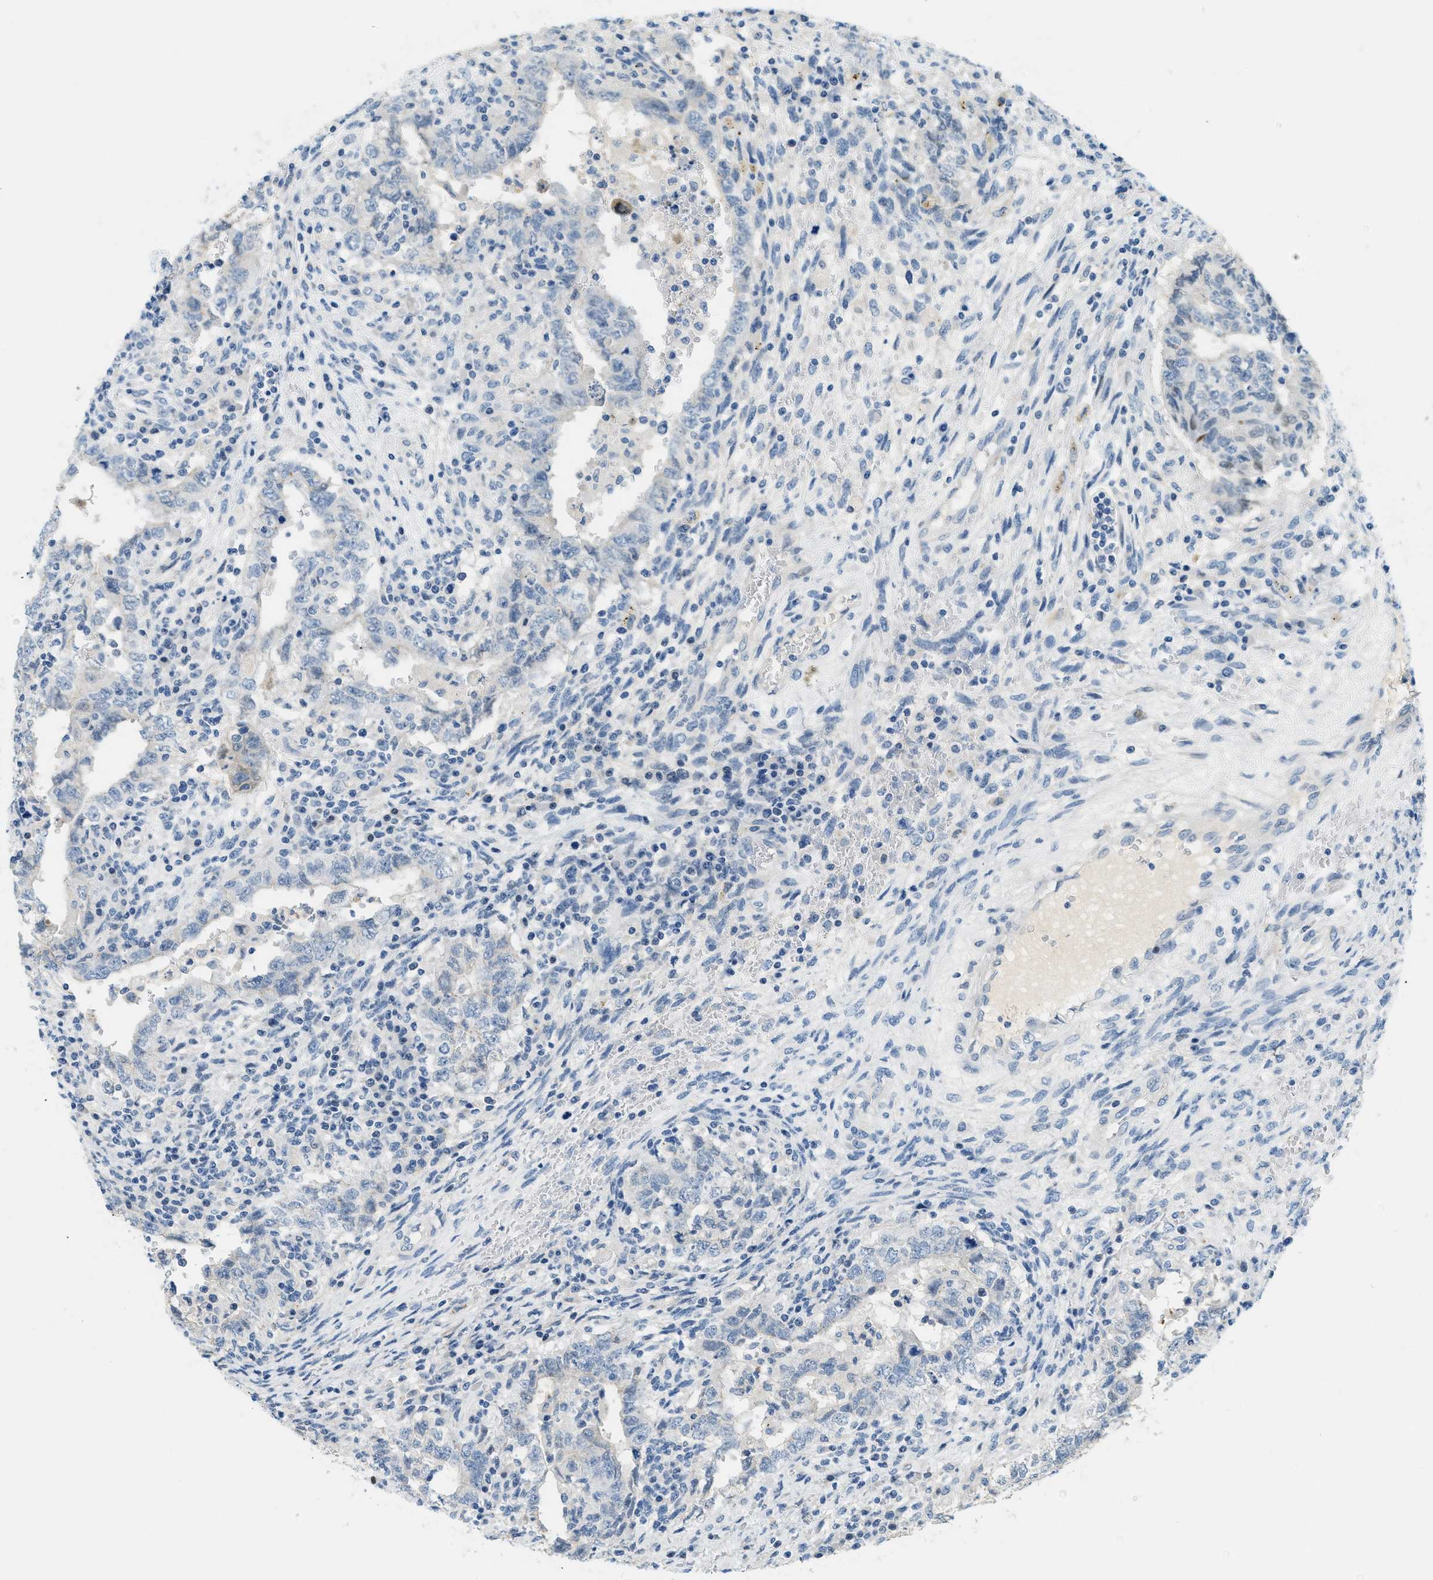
{"staining": {"intensity": "negative", "quantity": "none", "location": "none"}, "tissue": "testis cancer", "cell_type": "Tumor cells", "image_type": "cancer", "snomed": [{"axis": "morphology", "description": "Carcinoma, Embryonal, NOS"}, {"axis": "topography", "description": "Testis"}], "caption": "Protein analysis of testis cancer (embryonal carcinoma) demonstrates no significant expression in tumor cells. (Stains: DAB immunohistochemistry with hematoxylin counter stain, Microscopy: brightfield microscopy at high magnification).", "gene": "CYP4X1", "patient": {"sex": "male", "age": 26}}